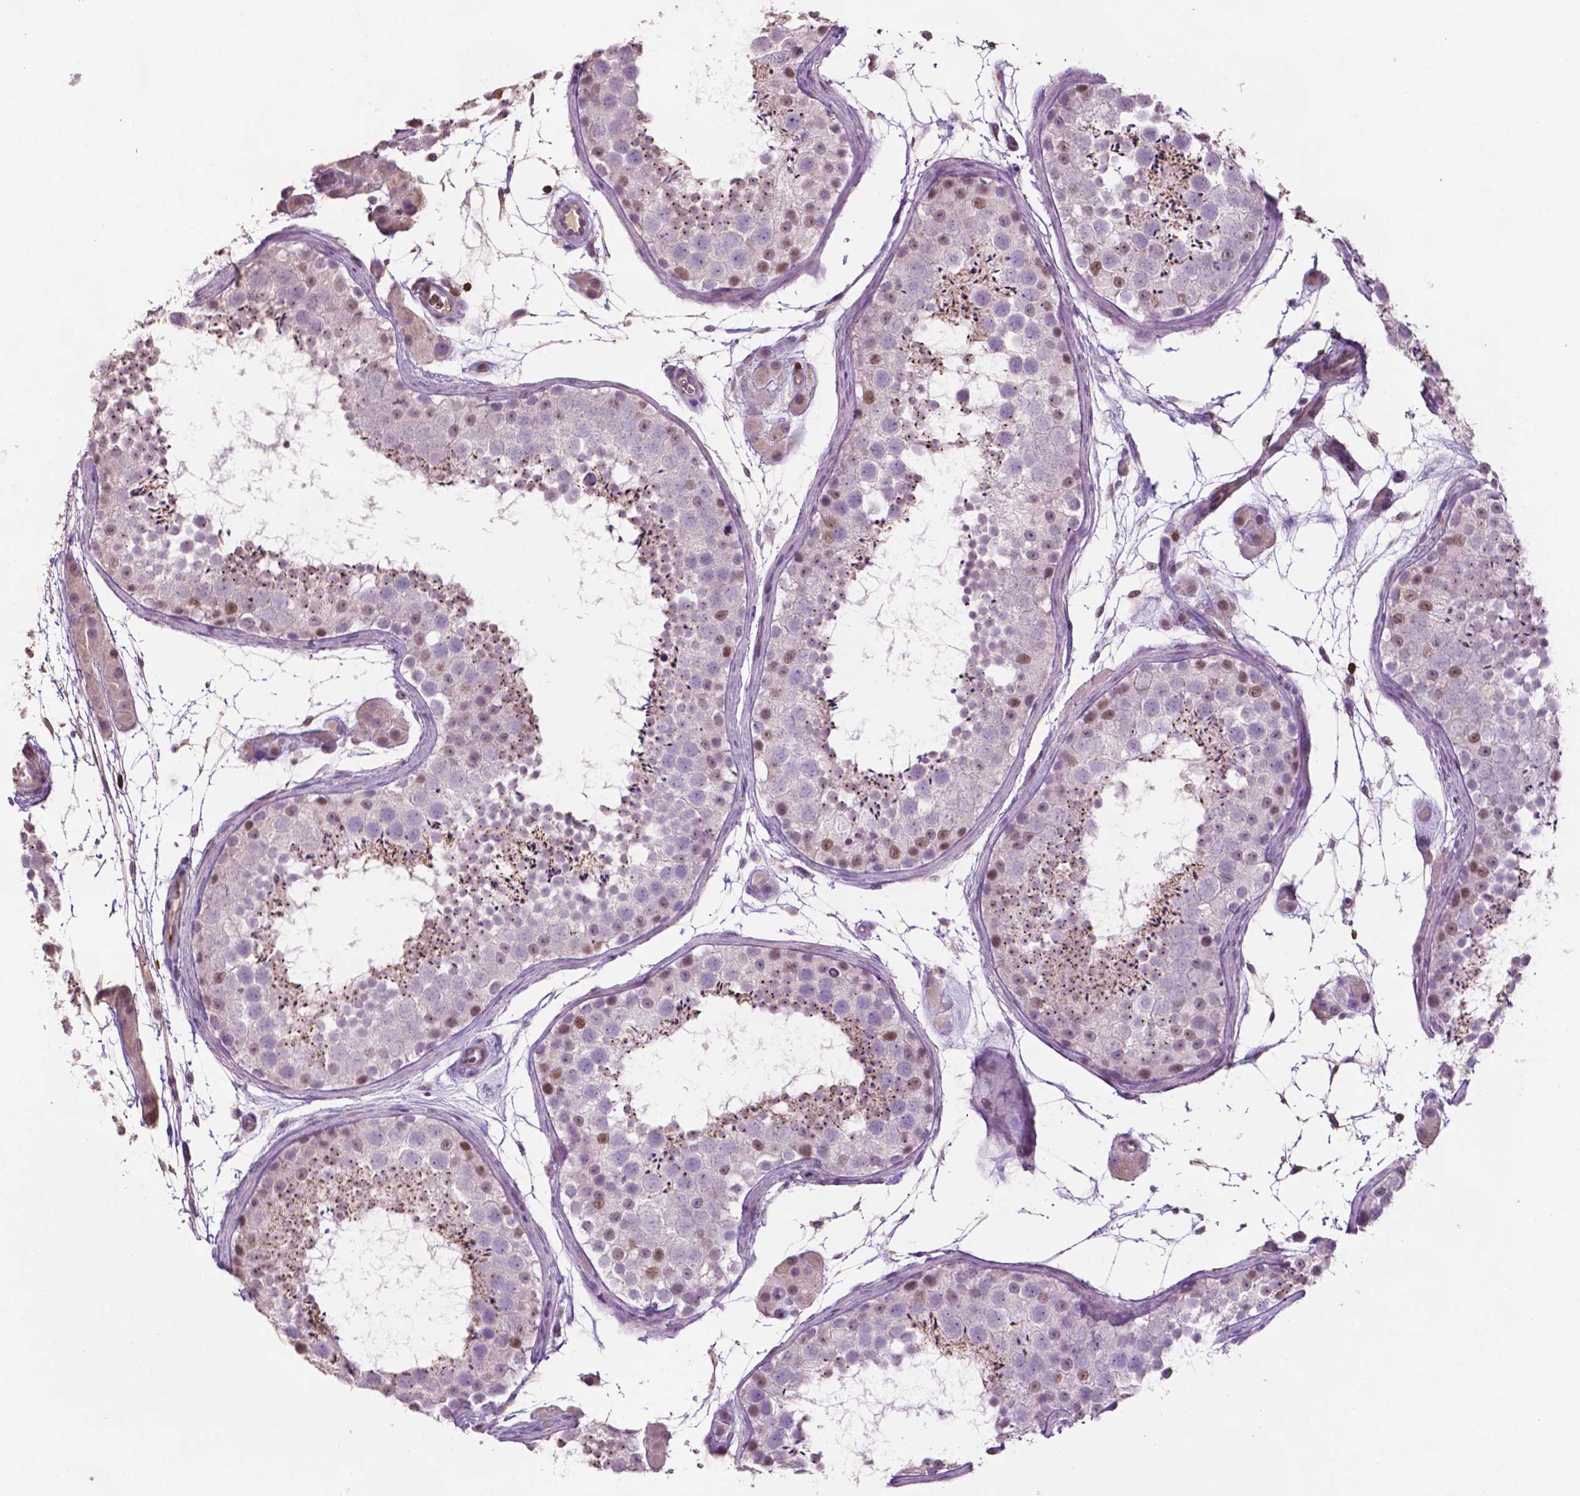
{"staining": {"intensity": "moderate", "quantity": "25%-75%", "location": "cytoplasmic/membranous,nuclear"}, "tissue": "testis", "cell_type": "Cells in seminiferous ducts", "image_type": "normal", "snomed": [{"axis": "morphology", "description": "Normal tissue, NOS"}, {"axis": "topography", "description": "Testis"}], "caption": "An immunohistochemistry micrograph of unremarkable tissue is shown. Protein staining in brown highlights moderate cytoplasmic/membranous,nuclear positivity in testis within cells in seminiferous ducts.", "gene": "TBC1D10C", "patient": {"sex": "male", "age": 41}}